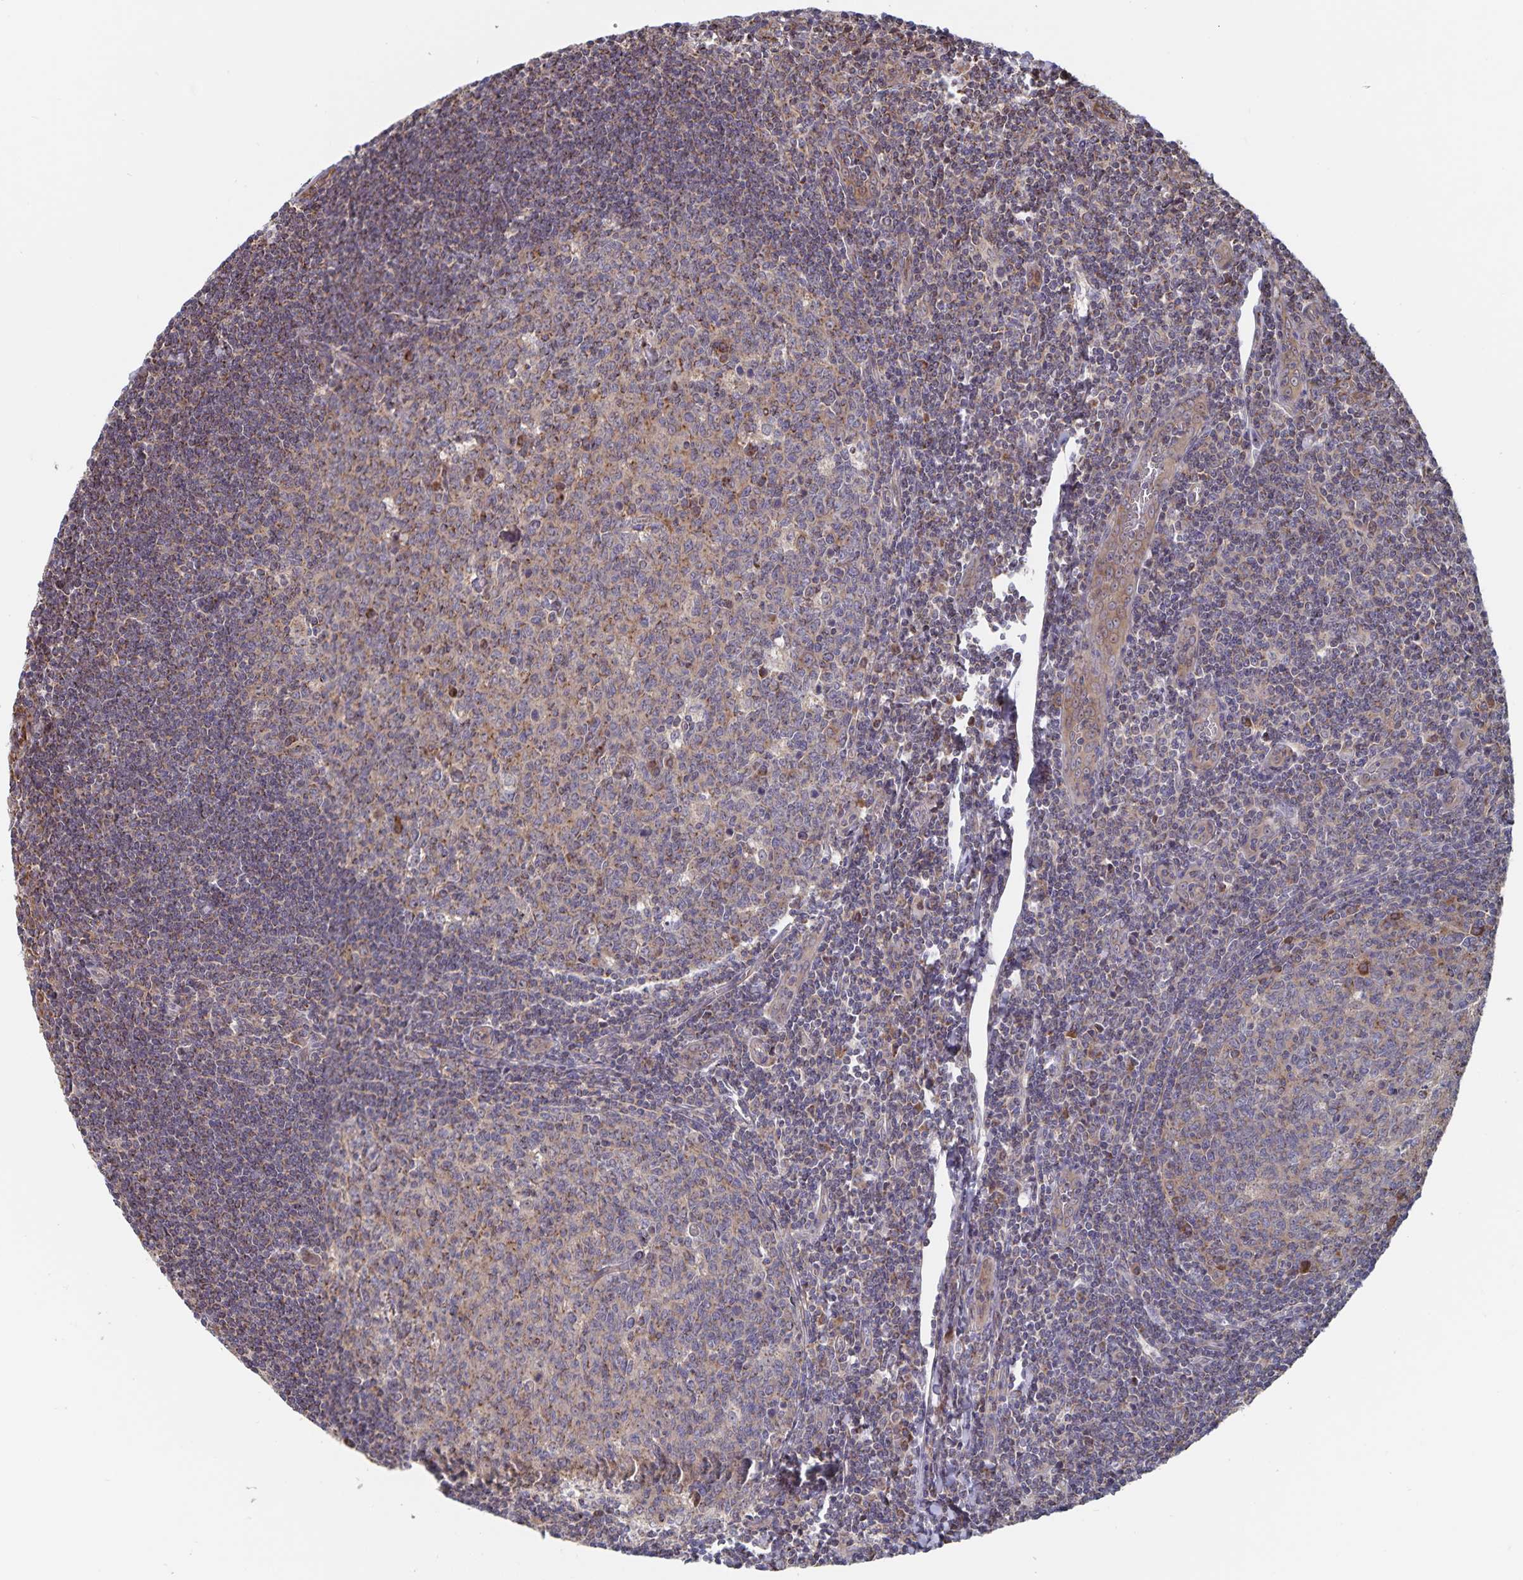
{"staining": {"intensity": "weak", "quantity": "<25%", "location": "cytoplasmic/membranous"}, "tissue": "tonsil", "cell_type": "Germinal center cells", "image_type": "normal", "snomed": [{"axis": "morphology", "description": "Normal tissue, NOS"}, {"axis": "topography", "description": "Tonsil"}], "caption": "IHC of normal human tonsil shows no expression in germinal center cells.", "gene": "ACACA", "patient": {"sex": "male", "age": 27}}